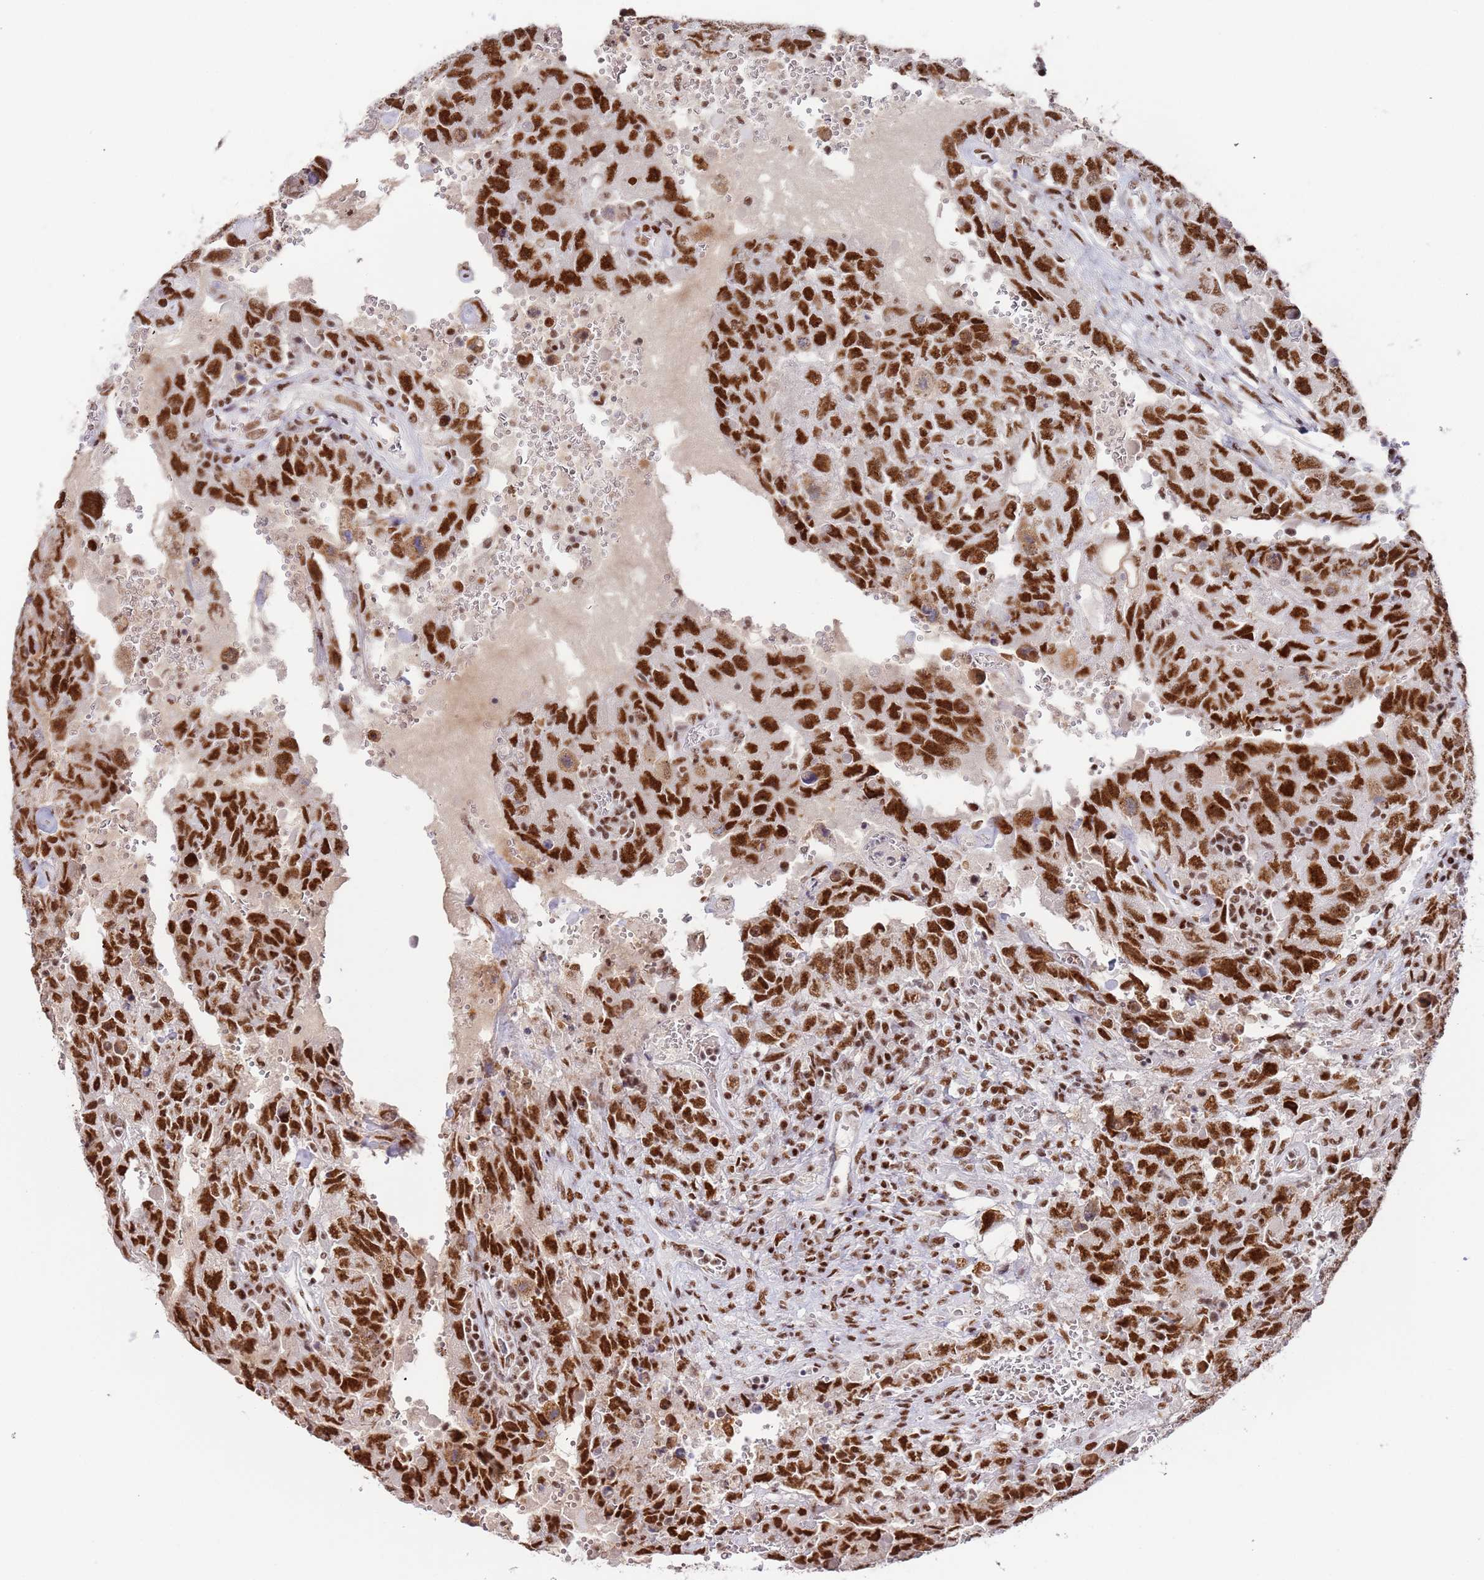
{"staining": {"intensity": "strong", "quantity": ">75%", "location": "nuclear"}, "tissue": "testis cancer", "cell_type": "Tumor cells", "image_type": "cancer", "snomed": [{"axis": "morphology", "description": "Carcinoma, Embryonal, NOS"}, {"axis": "topography", "description": "Testis"}], "caption": "A brown stain labels strong nuclear positivity of a protein in human testis cancer tumor cells.", "gene": "AKAP8L", "patient": {"sex": "male", "age": 26}}